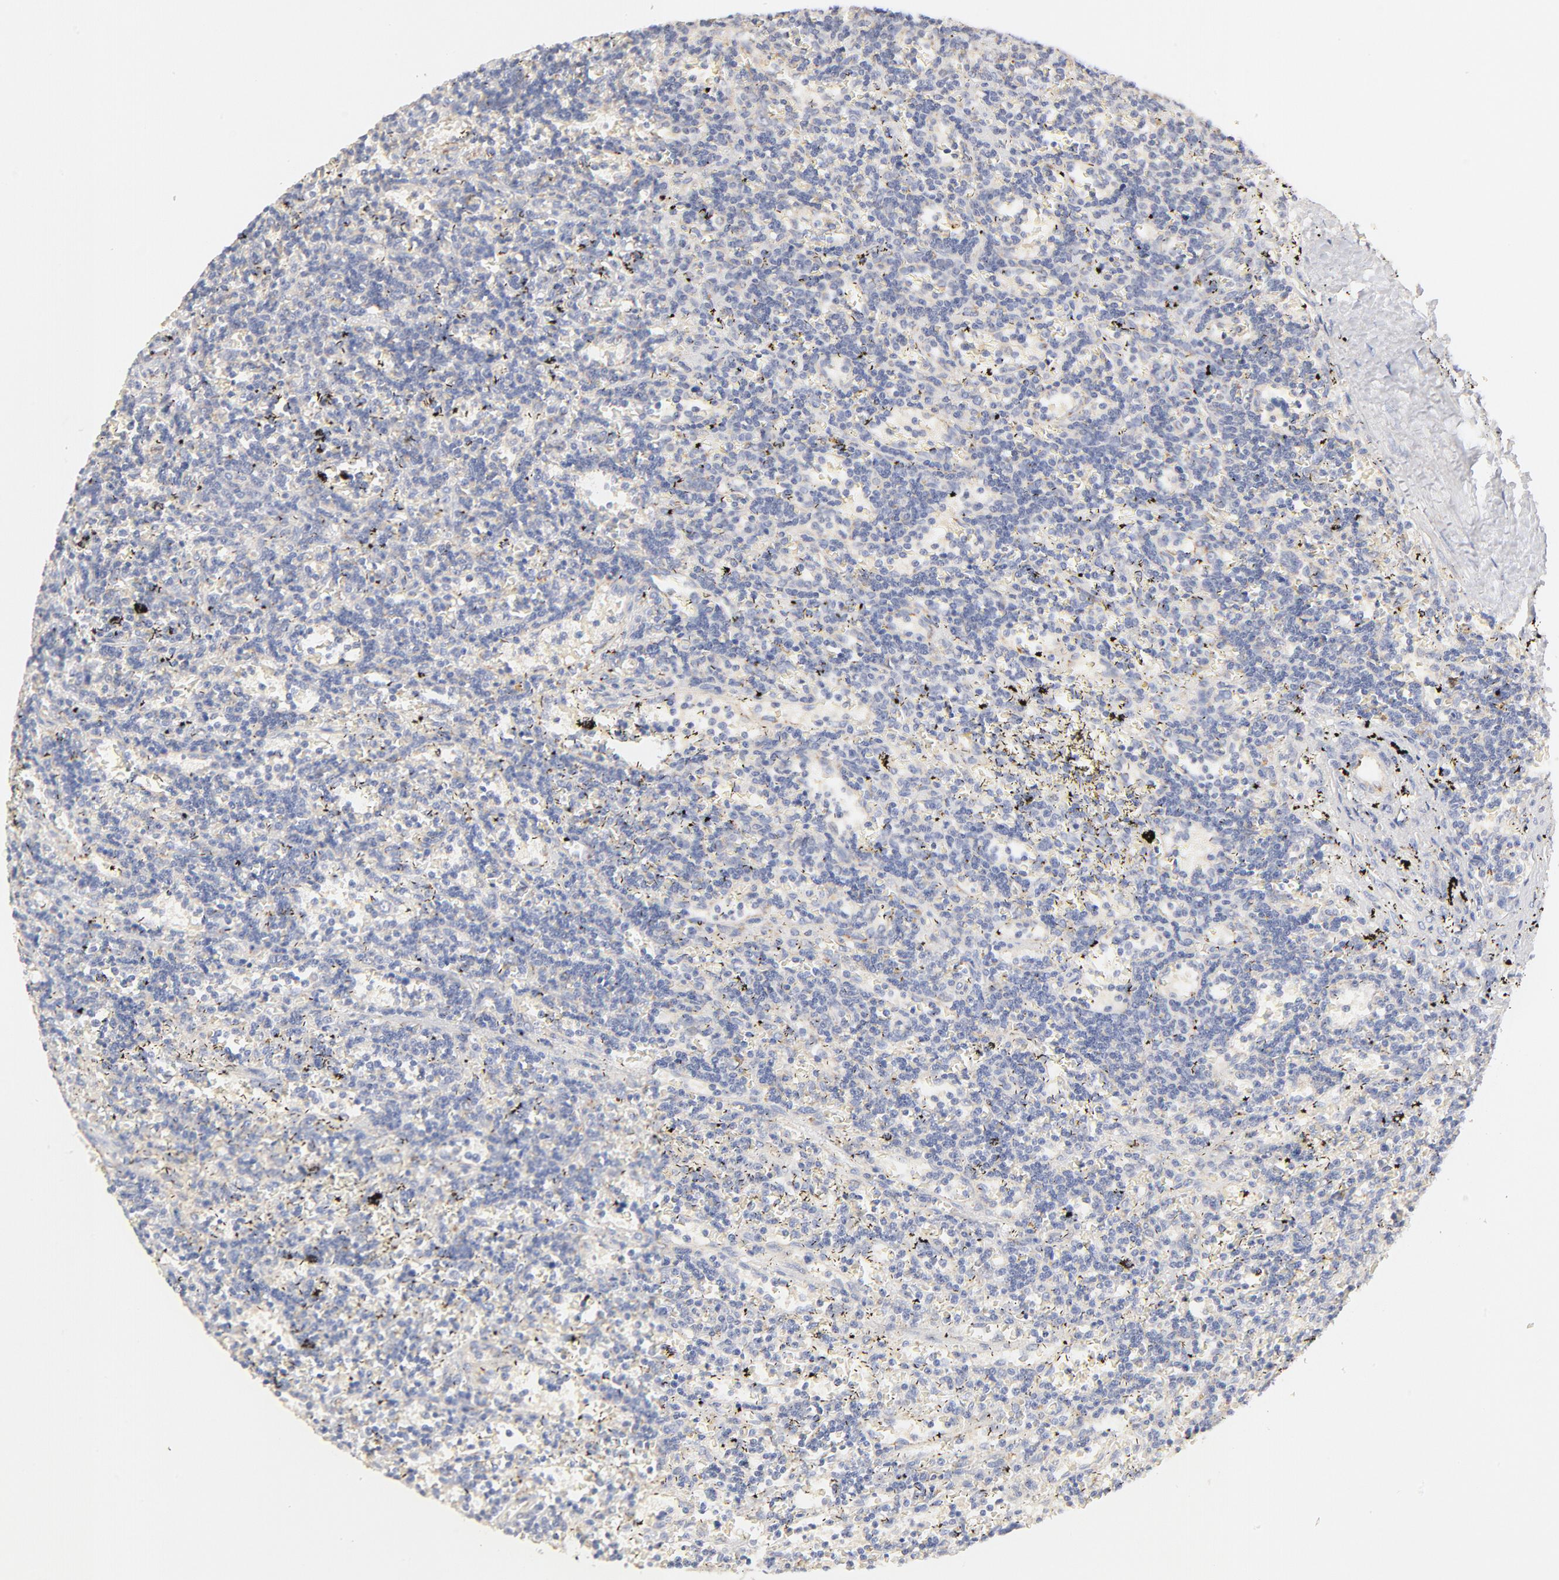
{"staining": {"intensity": "weak", "quantity": "<25%", "location": "cytoplasmic/membranous"}, "tissue": "lymphoma", "cell_type": "Tumor cells", "image_type": "cancer", "snomed": [{"axis": "morphology", "description": "Malignant lymphoma, non-Hodgkin's type, Low grade"}, {"axis": "topography", "description": "Spleen"}], "caption": "Tumor cells show no significant expression in low-grade malignant lymphoma, non-Hodgkin's type. (IHC, brightfield microscopy, high magnification).", "gene": "MTERF2", "patient": {"sex": "male", "age": 60}}